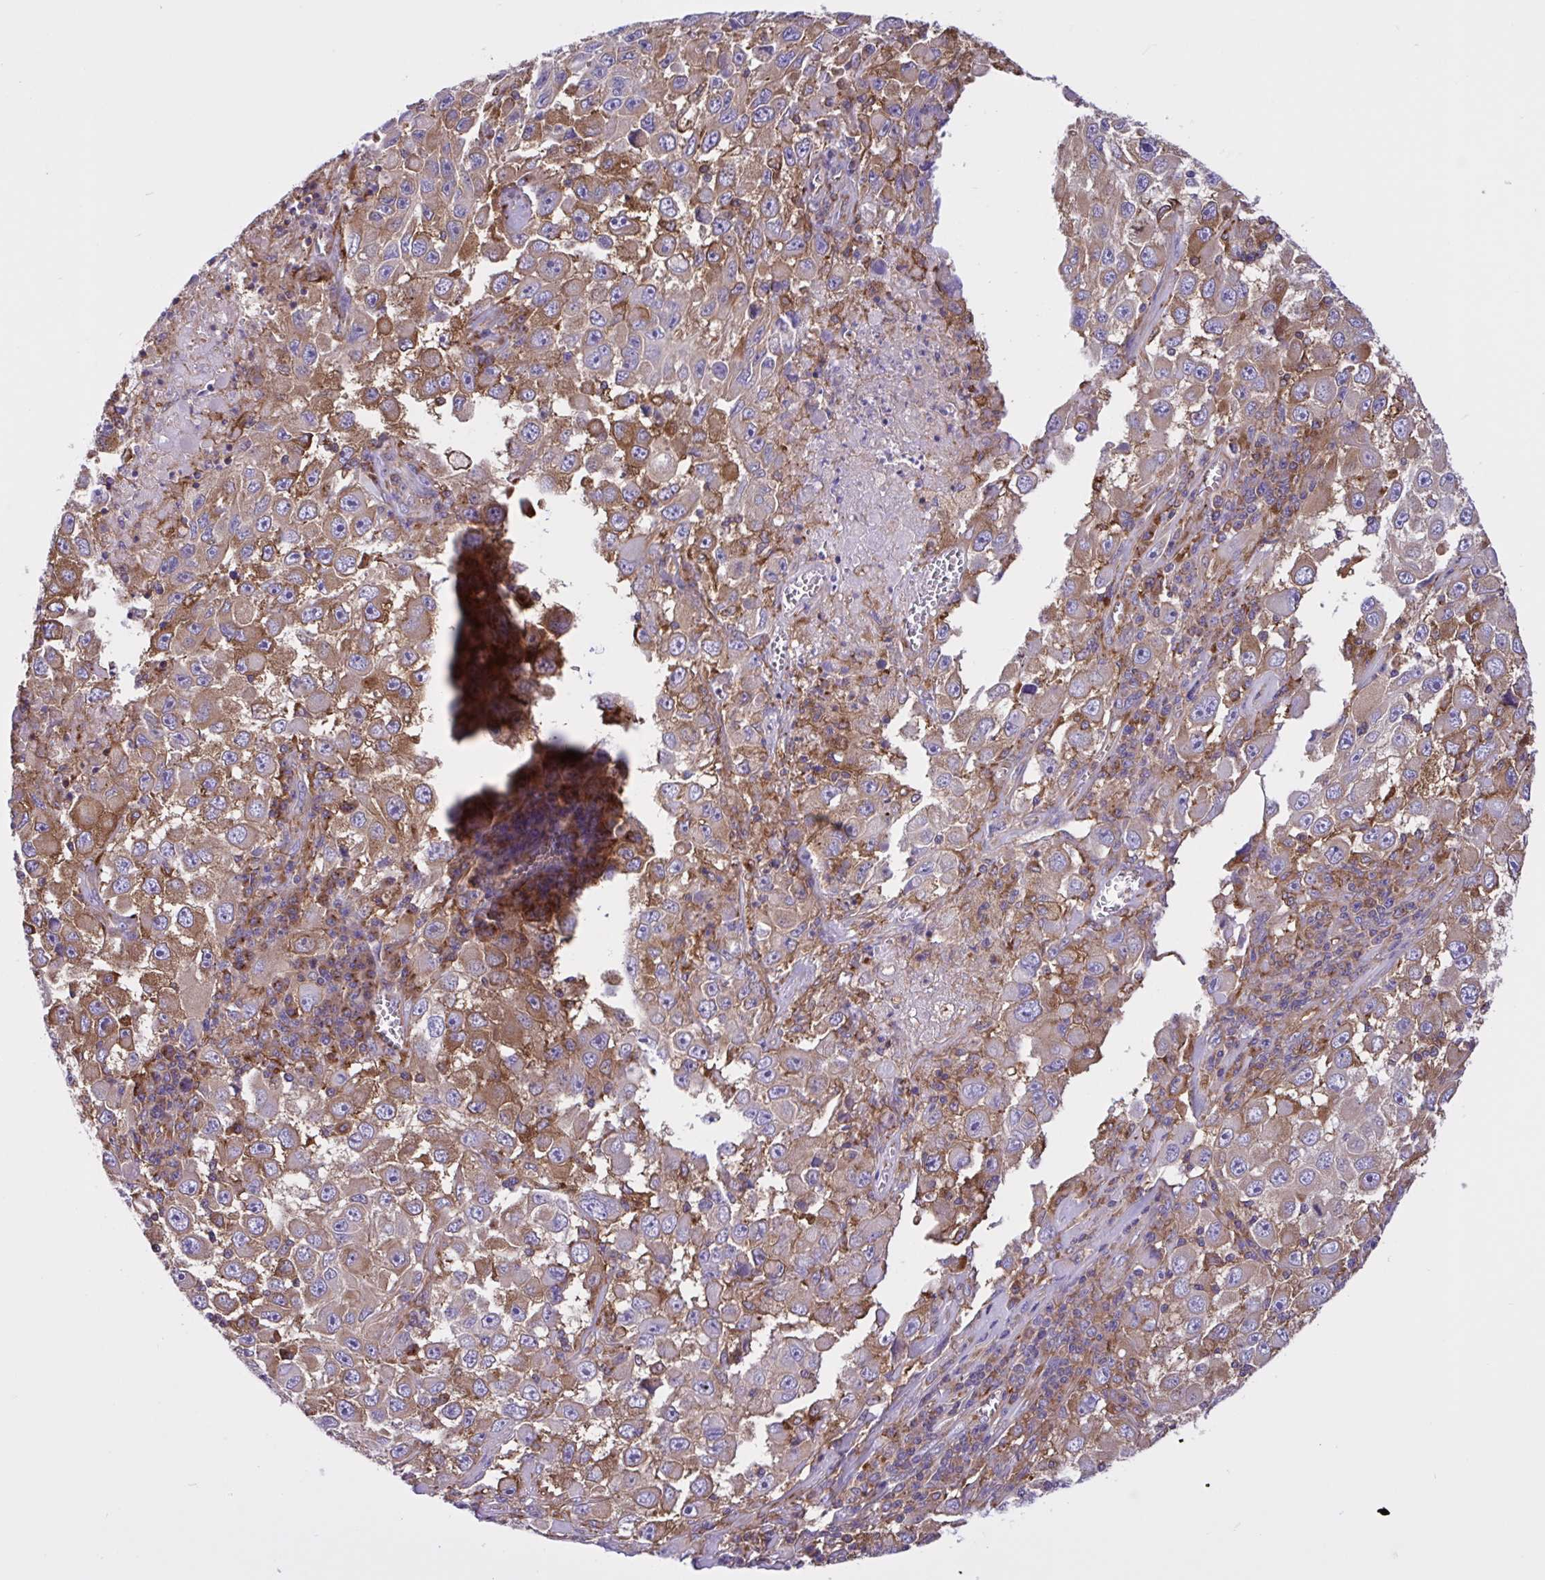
{"staining": {"intensity": "moderate", "quantity": ">75%", "location": "cytoplasmic/membranous"}, "tissue": "melanoma", "cell_type": "Tumor cells", "image_type": "cancer", "snomed": [{"axis": "morphology", "description": "Malignant melanoma, Metastatic site"}, {"axis": "topography", "description": "Lymph node"}], "caption": "Malignant melanoma (metastatic site) was stained to show a protein in brown. There is medium levels of moderate cytoplasmic/membranous expression in about >75% of tumor cells.", "gene": "OR51M1", "patient": {"sex": "female", "age": 67}}